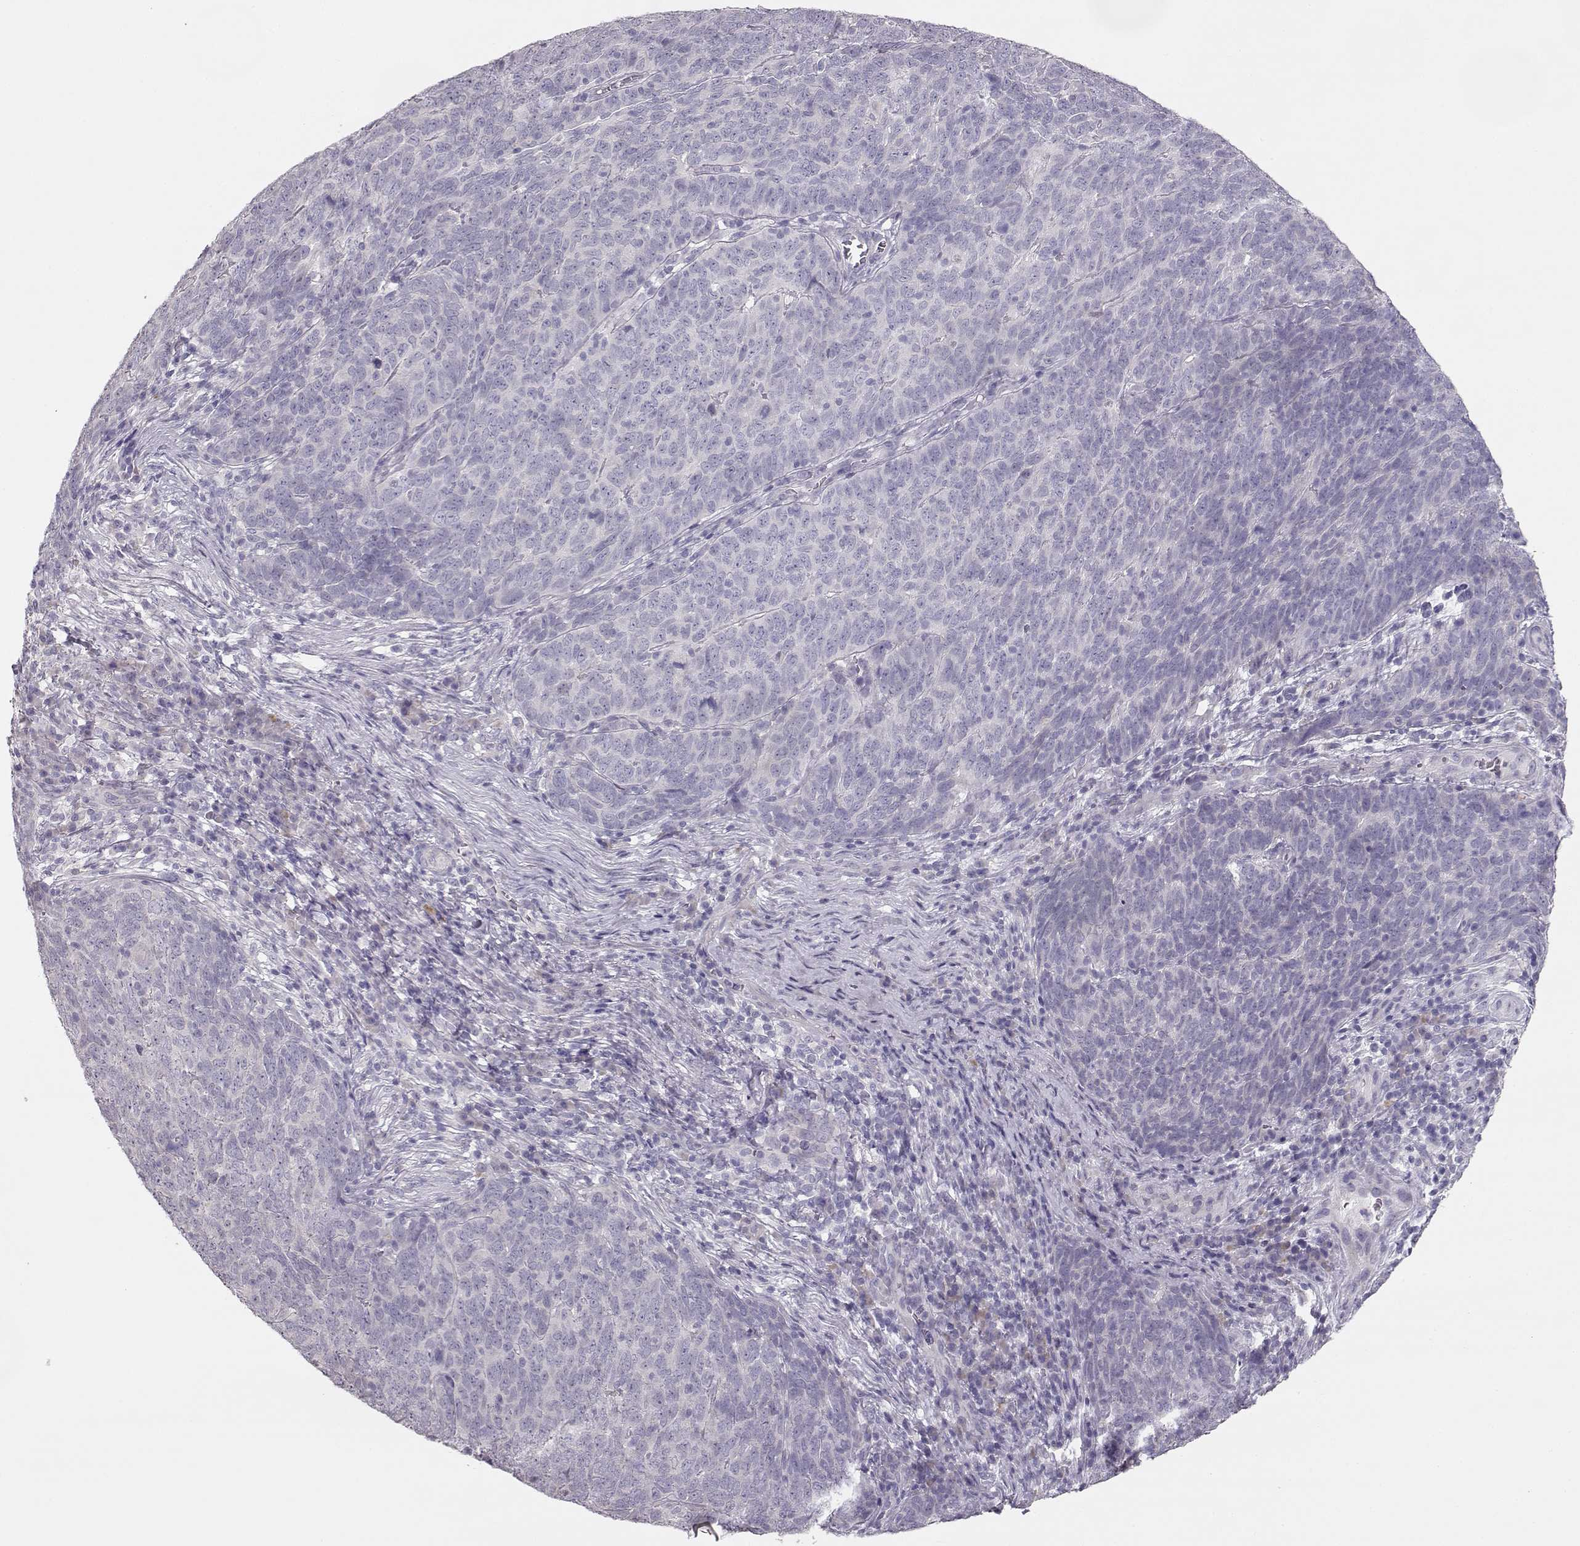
{"staining": {"intensity": "negative", "quantity": "none", "location": "none"}, "tissue": "skin cancer", "cell_type": "Tumor cells", "image_type": "cancer", "snomed": [{"axis": "morphology", "description": "Squamous cell carcinoma, NOS"}, {"axis": "topography", "description": "Skin"}, {"axis": "topography", "description": "Anal"}], "caption": "IHC histopathology image of skin cancer stained for a protein (brown), which displays no expression in tumor cells.", "gene": "GLIPR1L2", "patient": {"sex": "female", "age": 51}}